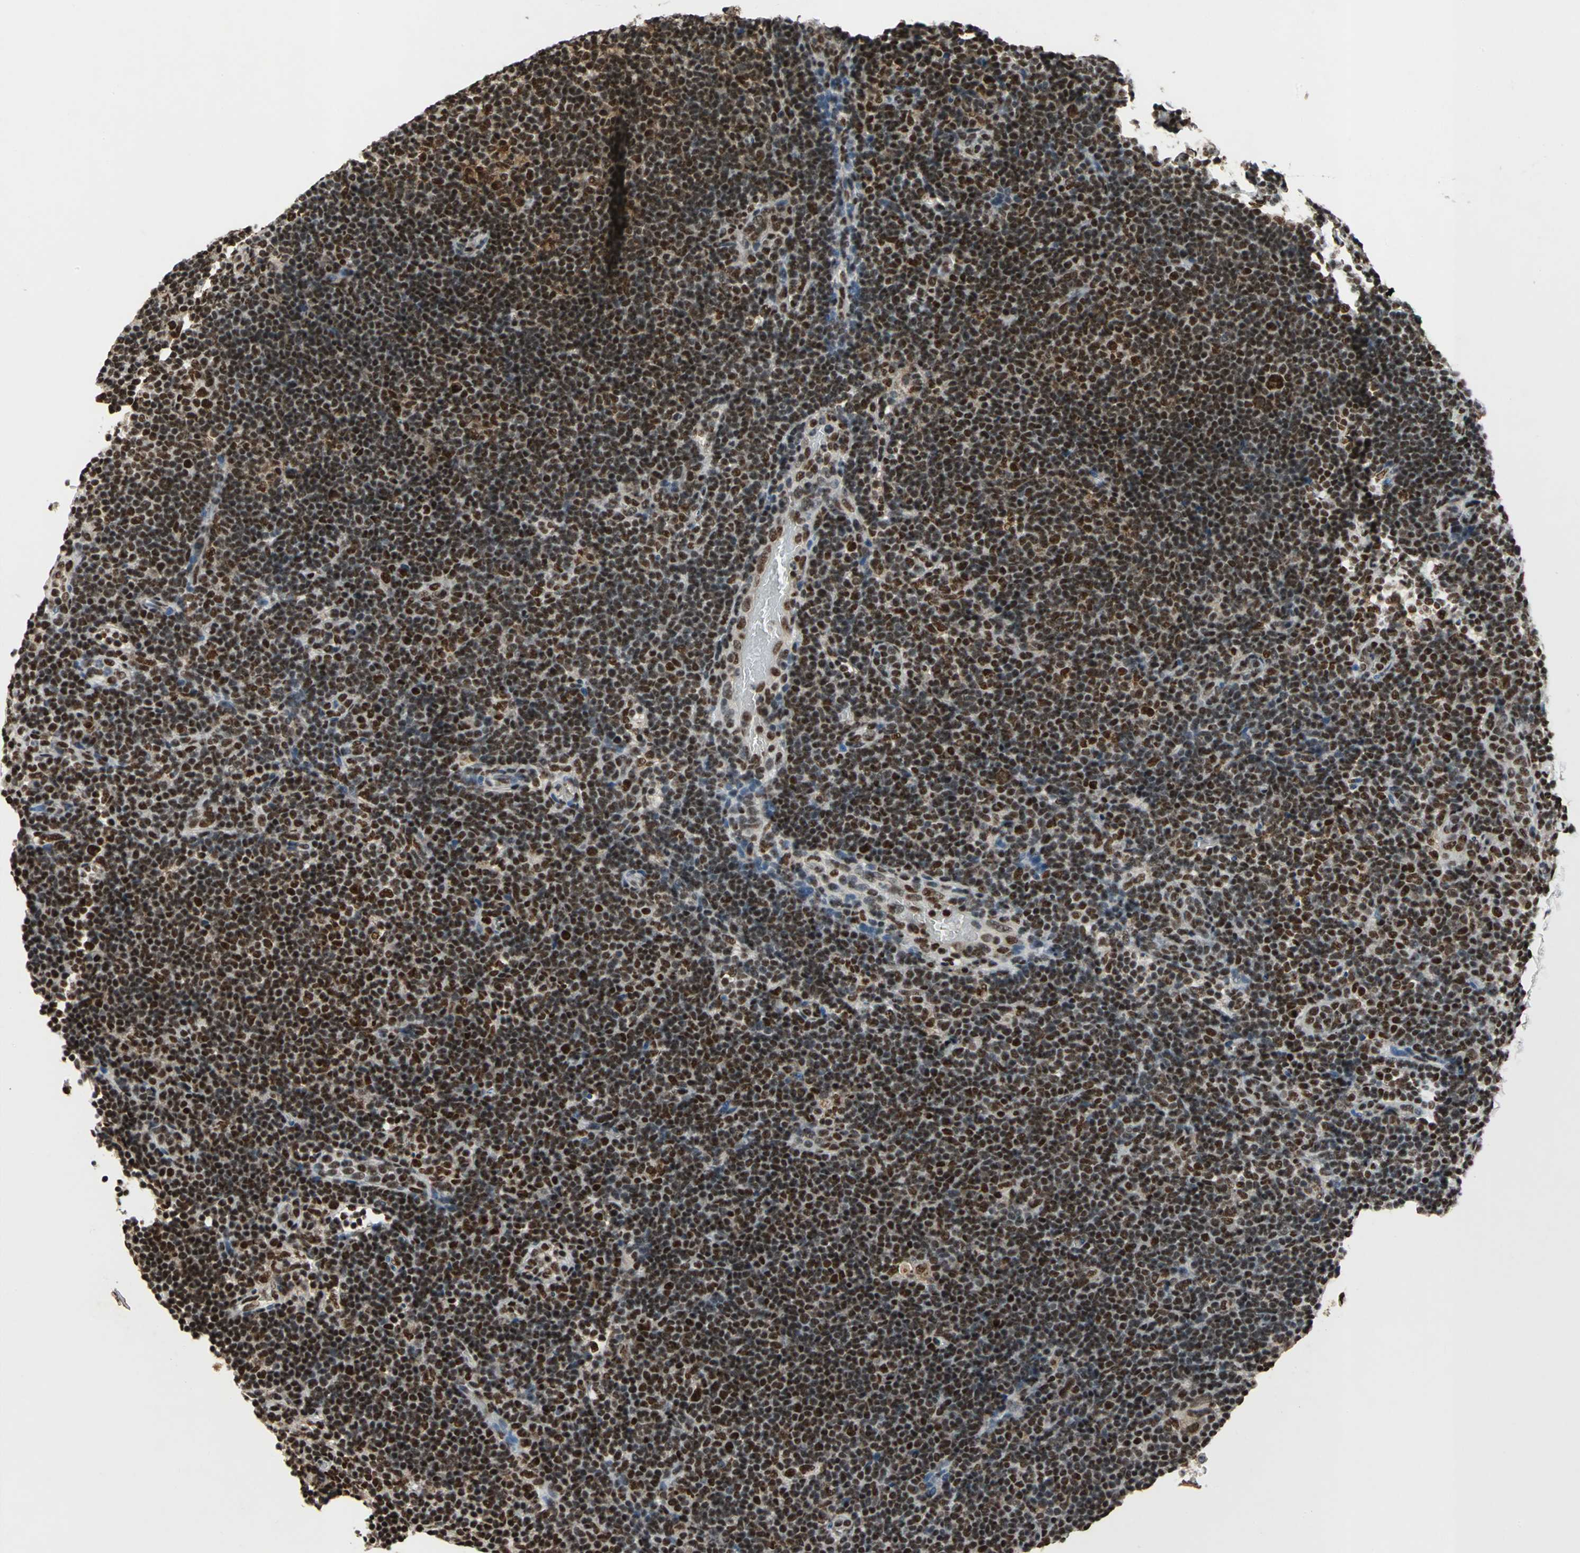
{"staining": {"intensity": "strong", "quantity": ">75%", "location": "nuclear"}, "tissue": "lymphoma", "cell_type": "Tumor cells", "image_type": "cancer", "snomed": [{"axis": "morphology", "description": "Hodgkin's disease, NOS"}, {"axis": "topography", "description": "Lymph node"}], "caption": "Lymphoma stained for a protein reveals strong nuclear positivity in tumor cells. (IHC, brightfield microscopy, high magnification).", "gene": "MTA2", "patient": {"sex": "female", "age": 57}}